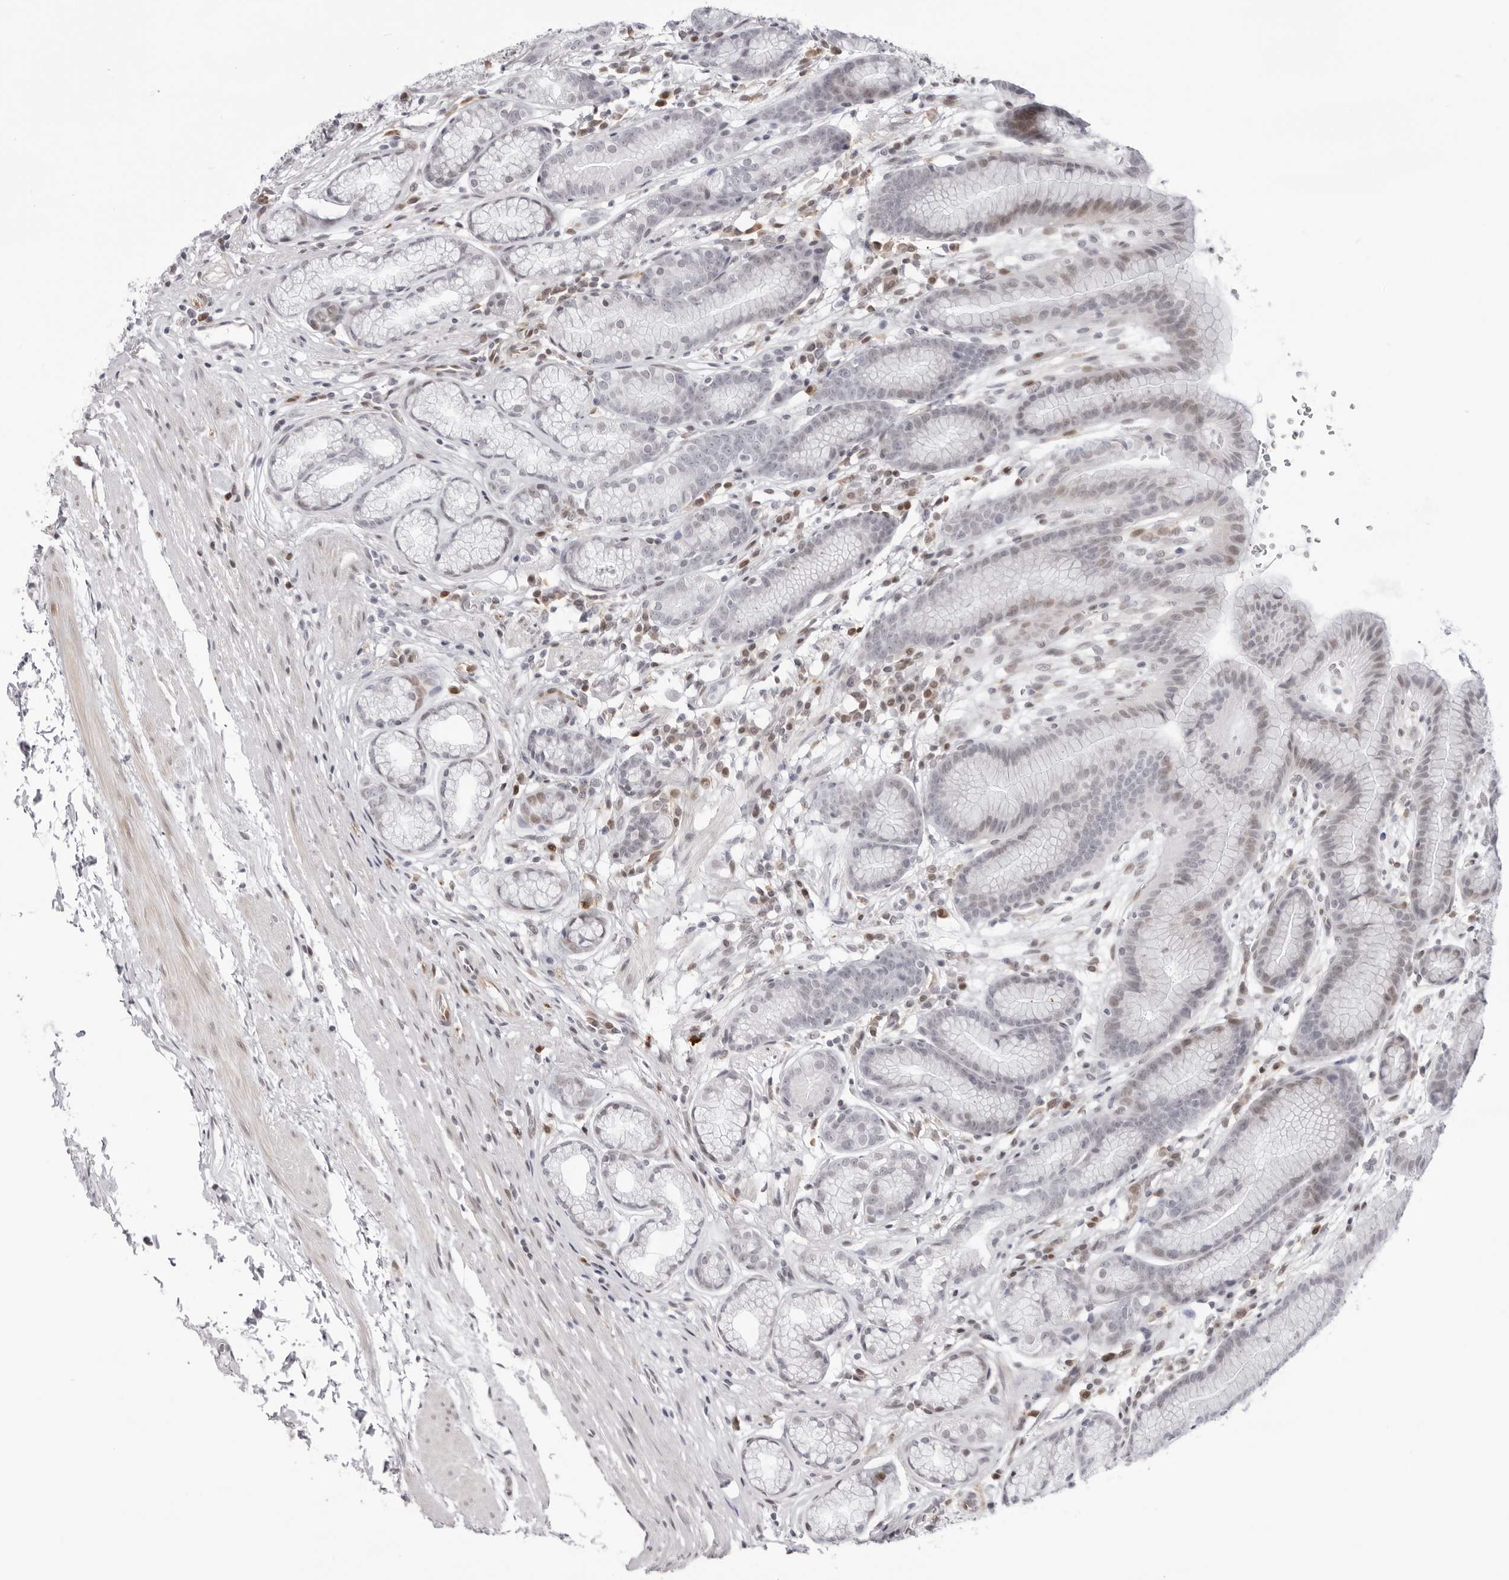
{"staining": {"intensity": "weak", "quantity": "<25%", "location": "nuclear"}, "tissue": "stomach", "cell_type": "Glandular cells", "image_type": "normal", "snomed": [{"axis": "morphology", "description": "Normal tissue, NOS"}, {"axis": "topography", "description": "Stomach"}], "caption": "An image of human stomach is negative for staining in glandular cells. (DAB immunohistochemistry visualized using brightfield microscopy, high magnification).", "gene": "NTPCR", "patient": {"sex": "male", "age": 42}}